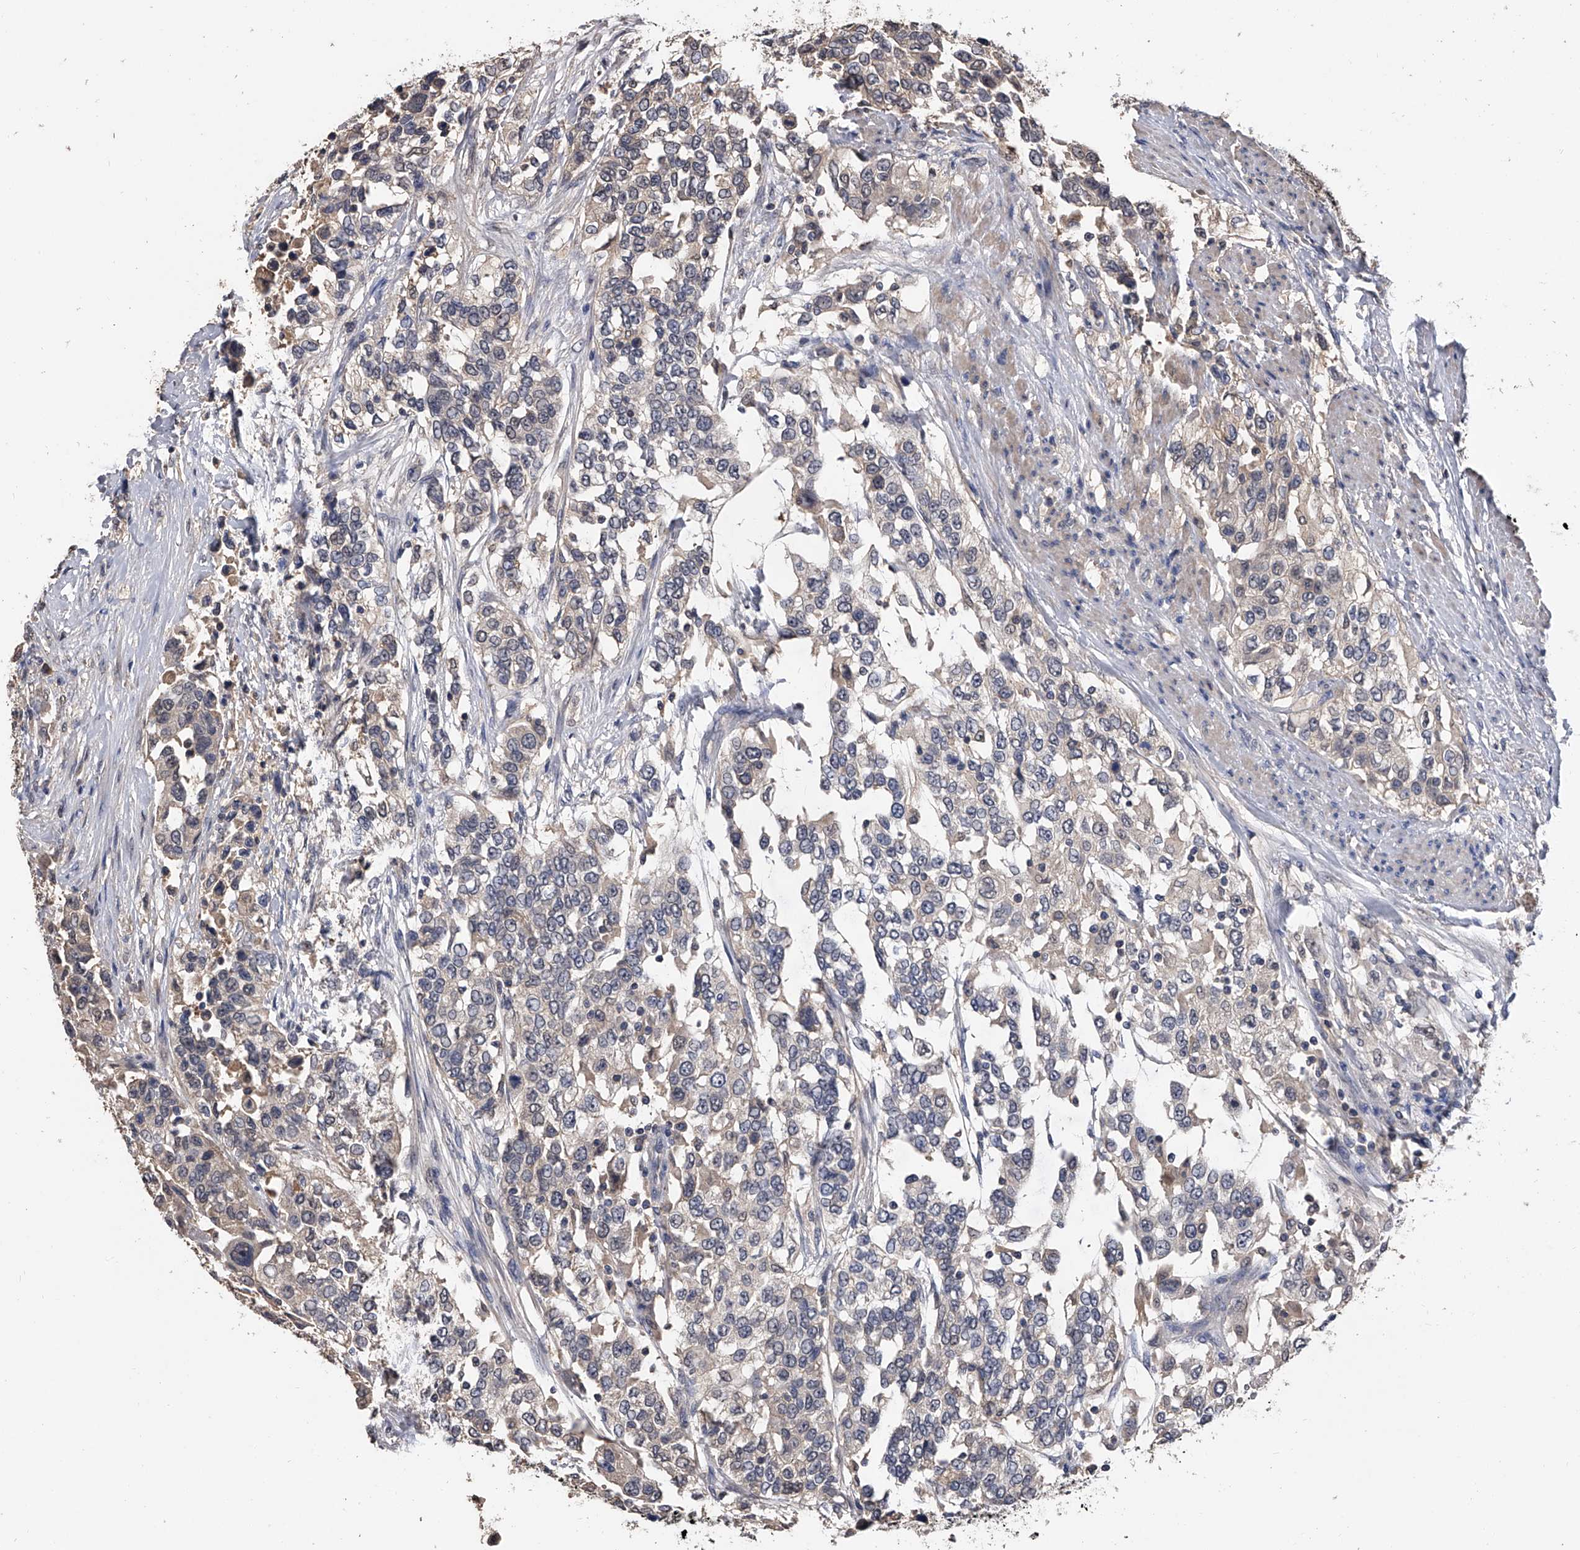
{"staining": {"intensity": "negative", "quantity": "none", "location": "none"}, "tissue": "urothelial cancer", "cell_type": "Tumor cells", "image_type": "cancer", "snomed": [{"axis": "morphology", "description": "Urothelial carcinoma, High grade"}, {"axis": "topography", "description": "Urinary bladder"}], "caption": "Human urothelial cancer stained for a protein using immunohistochemistry (IHC) displays no staining in tumor cells.", "gene": "EFCAB7", "patient": {"sex": "female", "age": 80}}